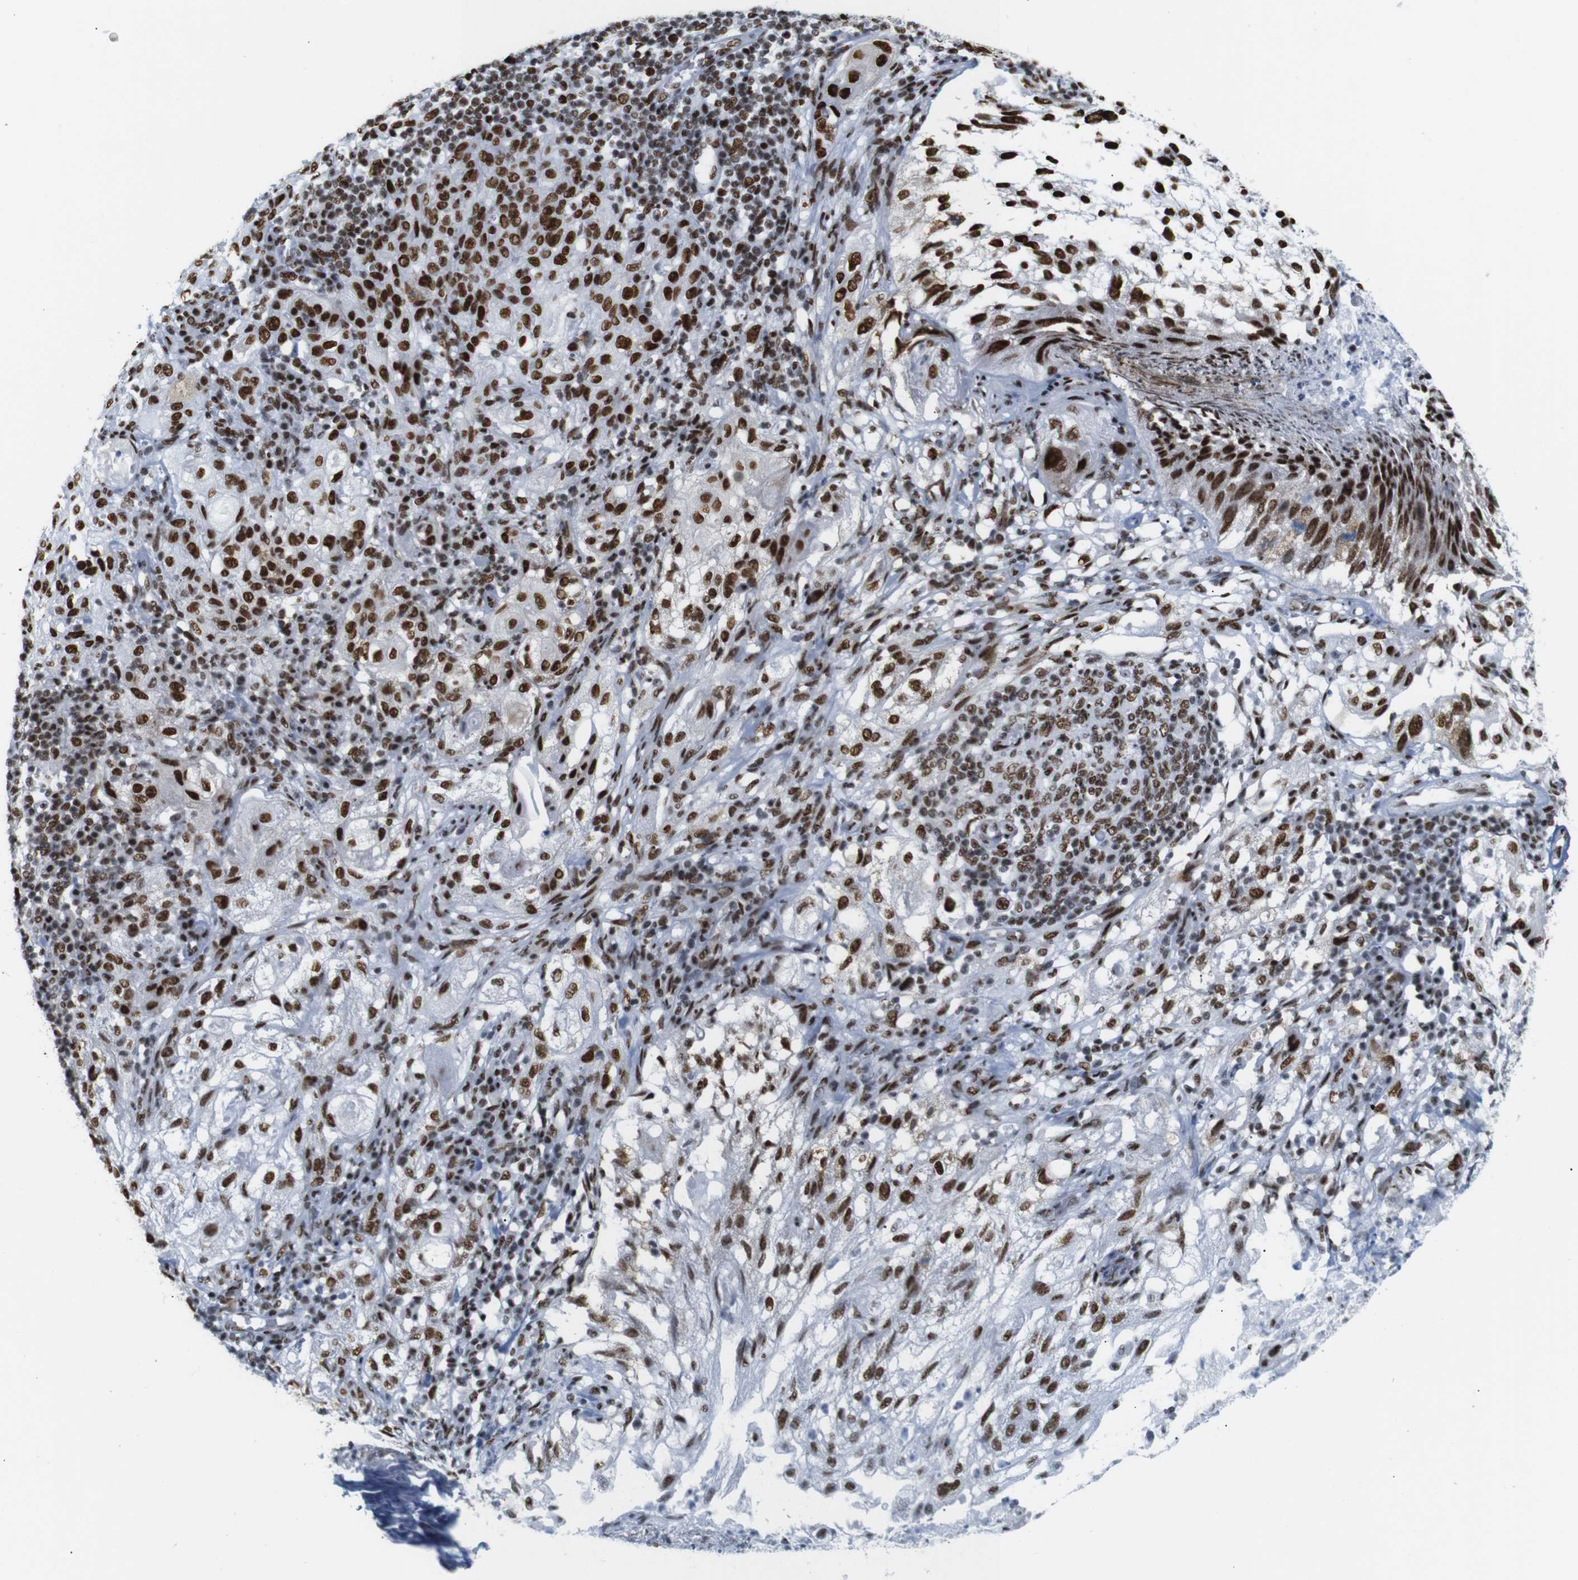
{"staining": {"intensity": "strong", "quantity": ">75%", "location": "nuclear"}, "tissue": "lung cancer", "cell_type": "Tumor cells", "image_type": "cancer", "snomed": [{"axis": "morphology", "description": "Inflammation, NOS"}, {"axis": "morphology", "description": "Squamous cell carcinoma, NOS"}, {"axis": "topography", "description": "Lymph node"}, {"axis": "topography", "description": "Soft tissue"}, {"axis": "topography", "description": "Lung"}], "caption": "Protein expression analysis of human squamous cell carcinoma (lung) reveals strong nuclear staining in approximately >75% of tumor cells.", "gene": "TRA2B", "patient": {"sex": "male", "age": 66}}